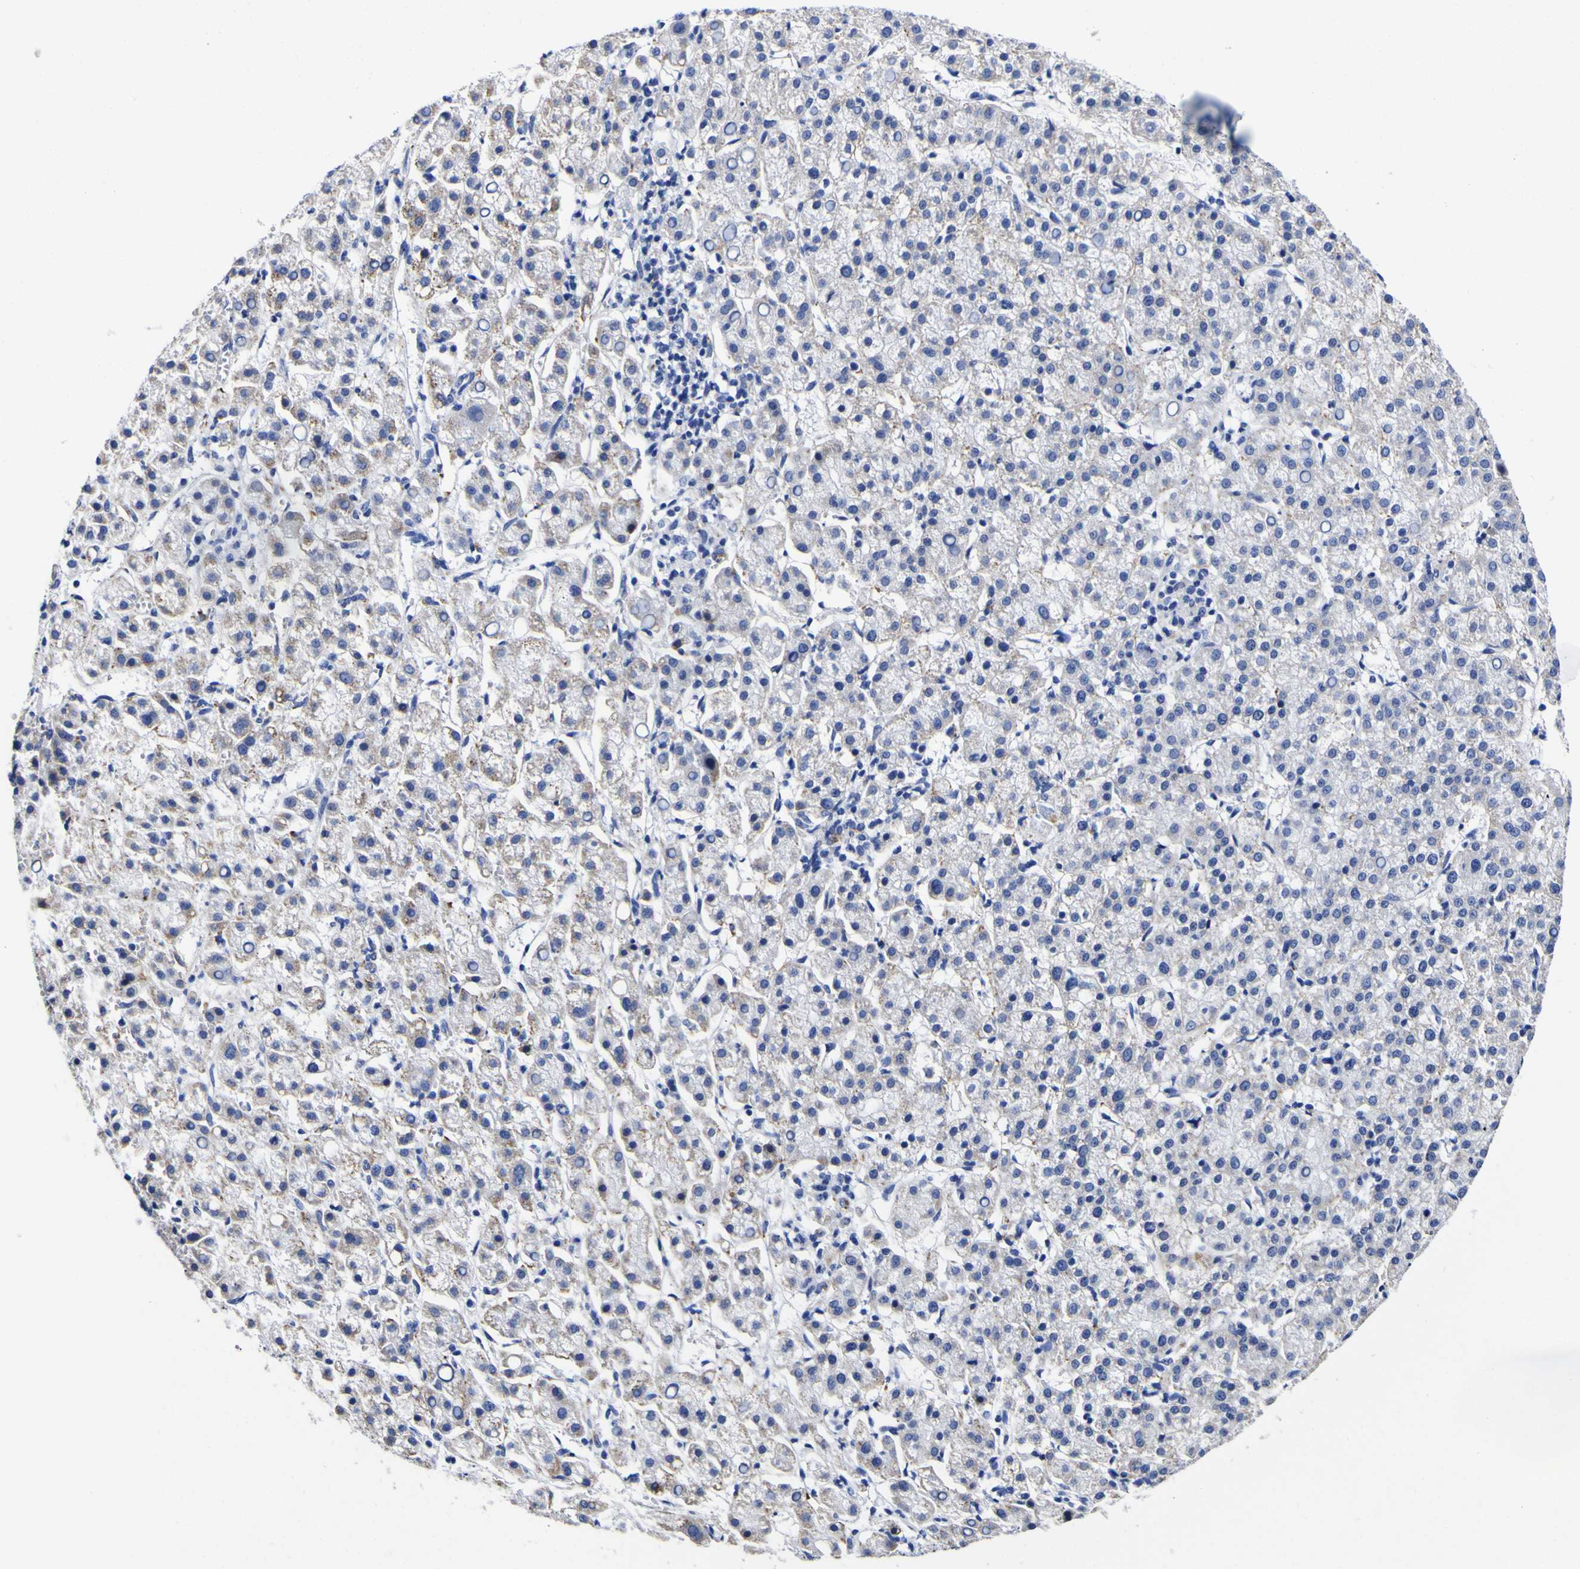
{"staining": {"intensity": "moderate", "quantity": "<25%", "location": "cytoplasmic/membranous"}, "tissue": "liver cancer", "cell_type": "Tumor cells", "image_type": "cancer", "snomed": [{"axis": "morphology", "description": "Carcinoma, Hepatocellular, NOS"}, {"axis": "topography", "description": "Liver"}], "caption": "About <25% of tumor cells in human hepatocellular carcinoma (liver) reveal moderate cytoplasmic/membranous protein positivity as visualized by brown immunohistochemical staining.", "gene": "HLA-DQA1", "patient": {"sex": "female", "age": 58}}